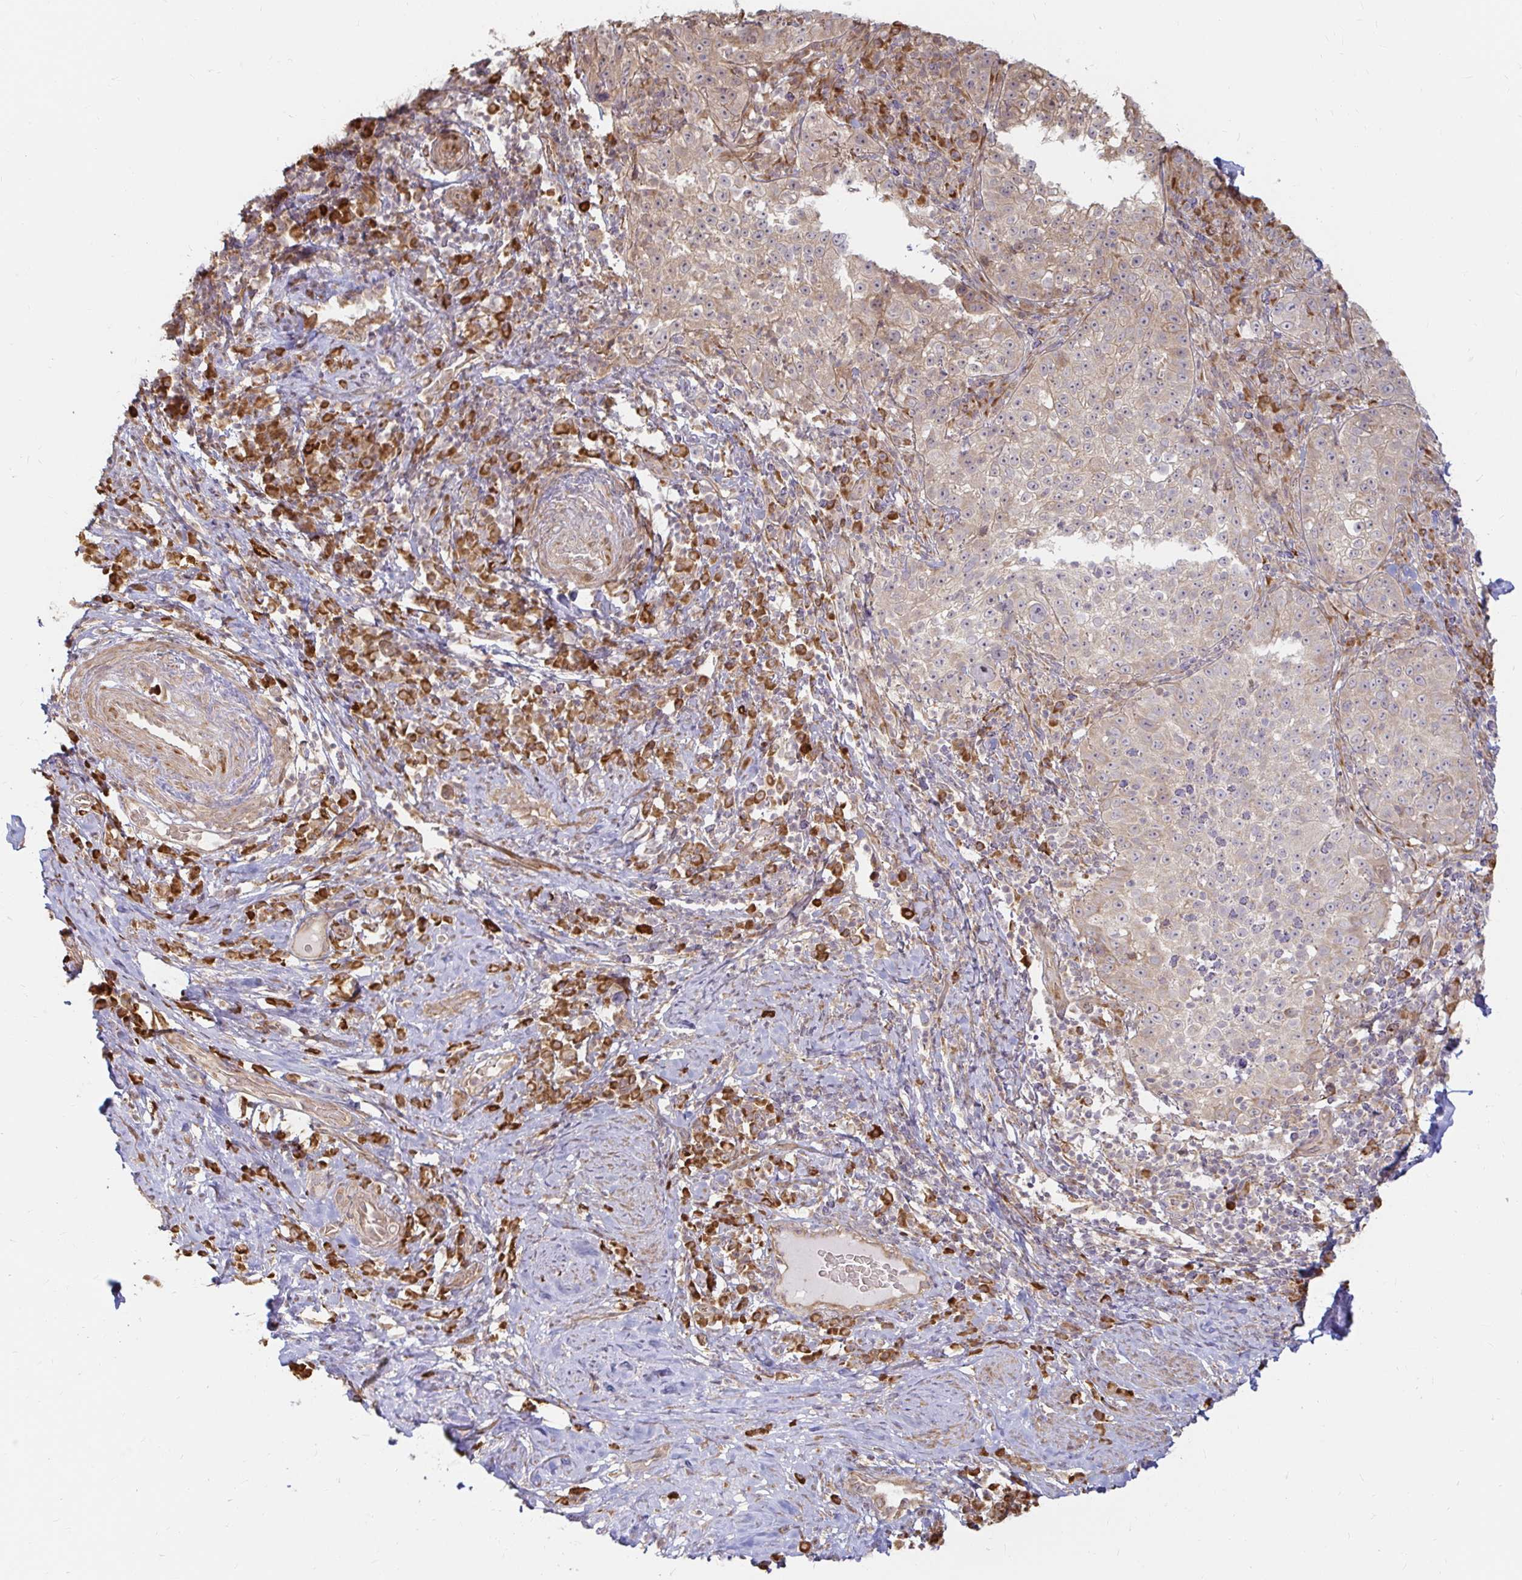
{"staining": {"intensity": "weak", "quantity": "<25%", "location": "cytoplasmic/membranous"}, "tissue": "cervical cancer", "cell_type": "Tumor cells", "image_type": "cancer", "snomed": [{"axis": "morphology", "description": "Squamous cell carcinoma, NOS"}, {"axis": "topography", "description": "Cervix"}], "caption": "Immunohistochemistry (IHC) image of neoplastic tissue: human cervical cancer (squamous cell carcinoma) stained with DAB (3,3'-diaminobenzidine) shows no significant protein expression in tumor cells.", "gene": "CAST", "patient": {"sex": "female", "age": 75}}